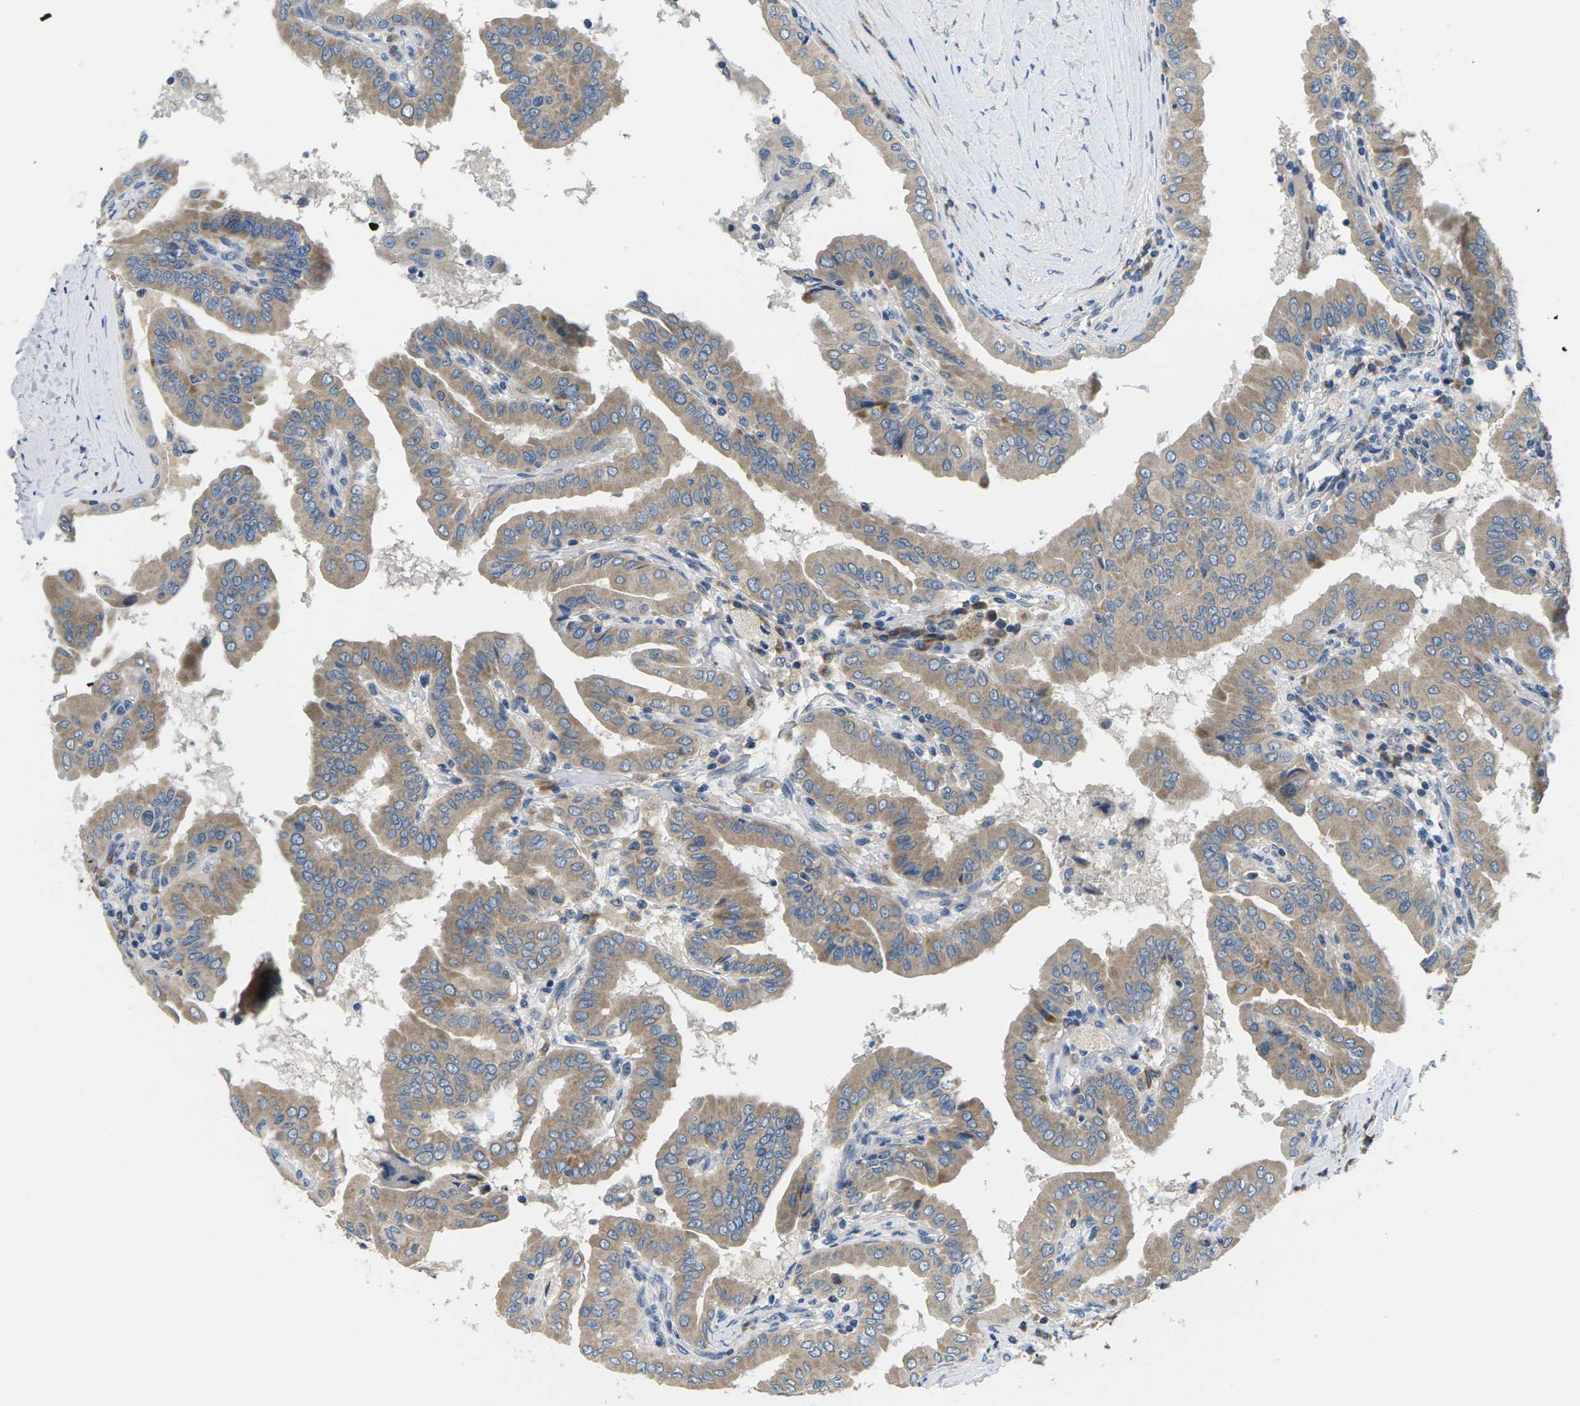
{"staining": {"intensity": "moderate", "quantity": ">75%", "location": "cytoplasmic/membranous"}, "tissue": "thyroid cancer", "cell_type": "Tumor cells", "image_type": "cancer", "snomed": [{"axis": "morphology", "description": "Papillary adenocarcinoma, NOS"}, {"axis": "topography", "description": "Thyroid gland"}], "caption": "Brown immunohistochemical staining in thyroid cancer (papillary adenocarcinoma) reveals moderate cytoplasmic/membranous staining in about >75% of tumor cells.", "gene": "ERGIC3", "patient": {"sex": "male", "age": 33}}